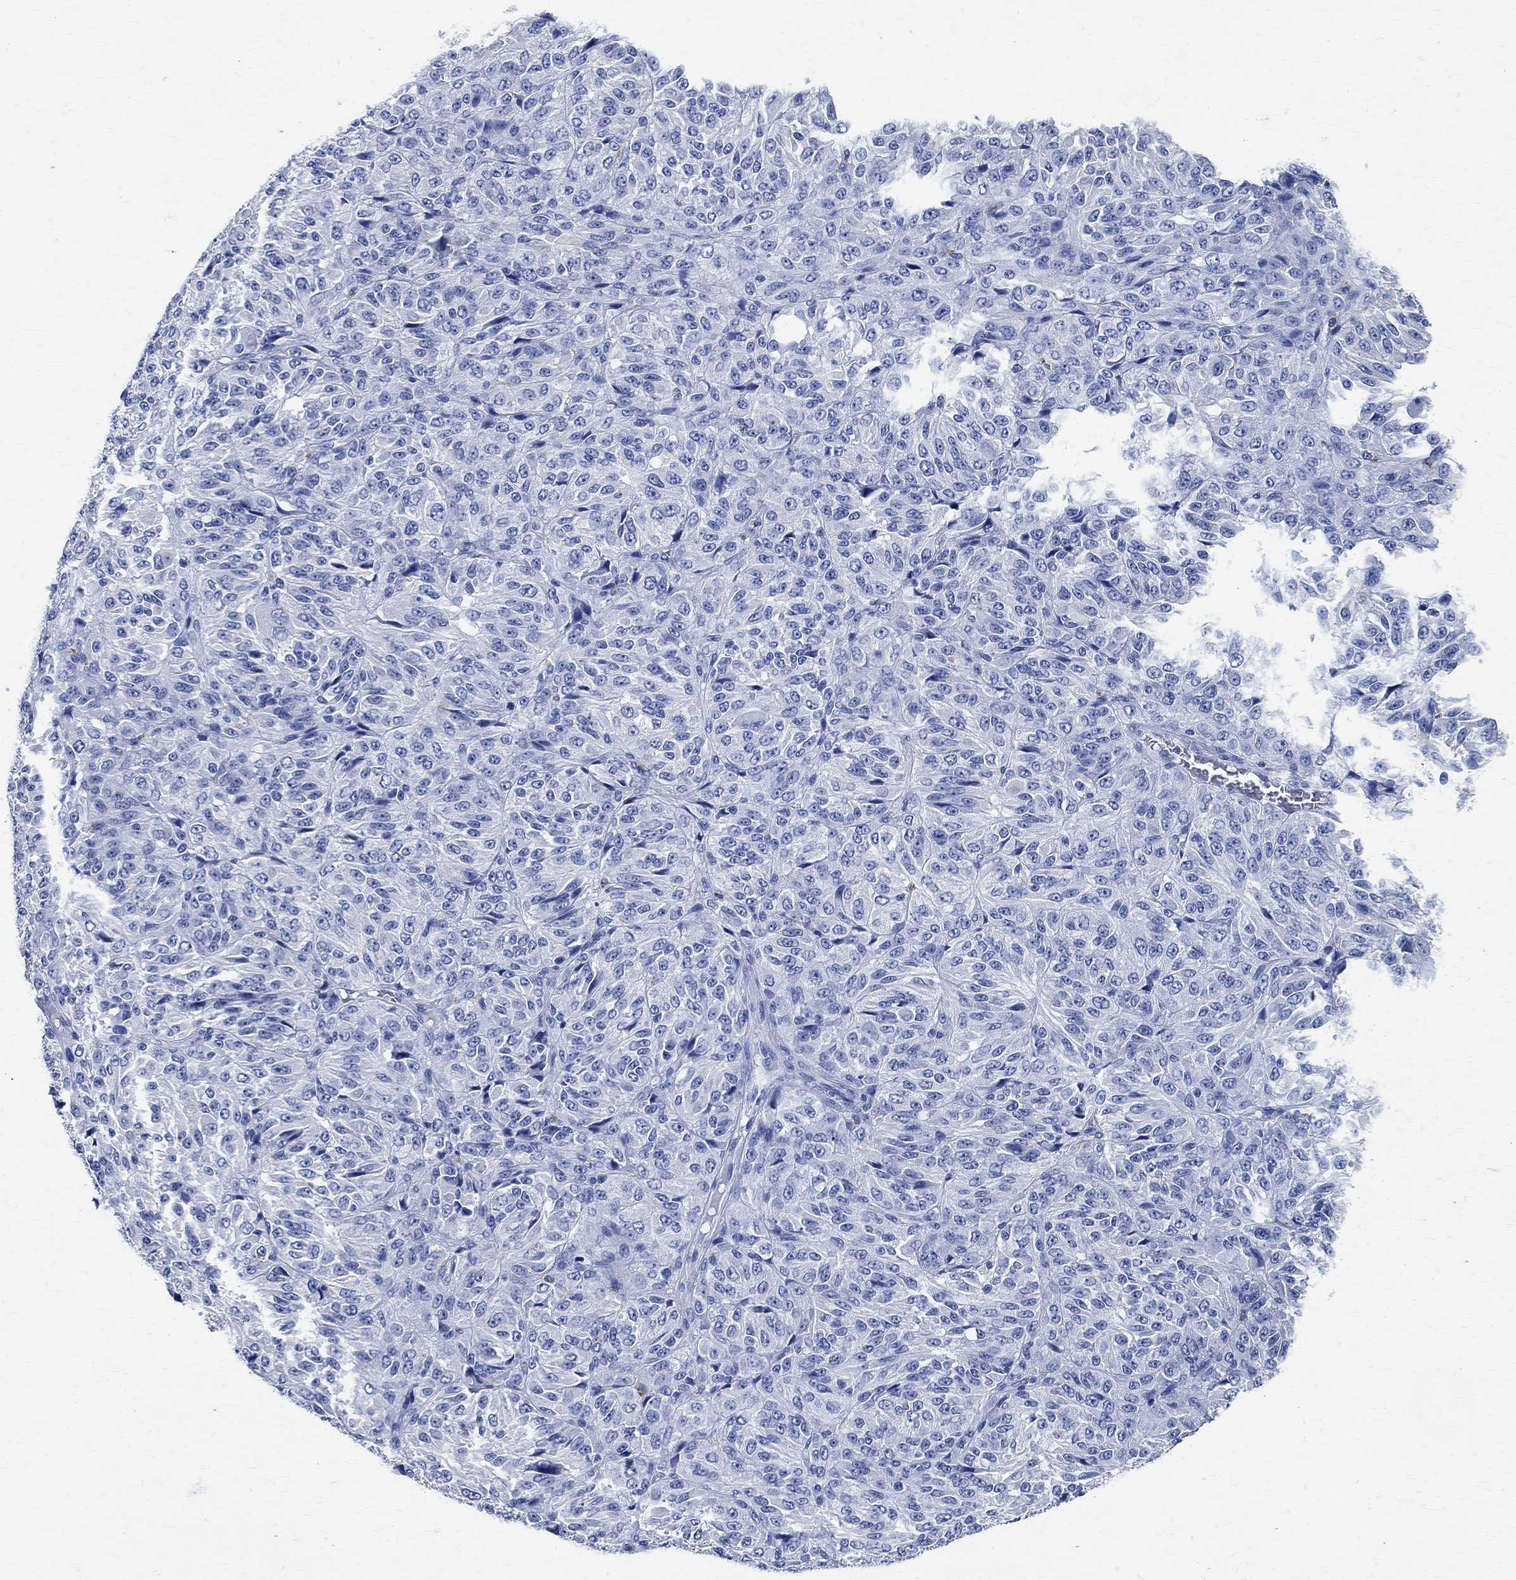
{"staining": {"intensity": "negative", "quantity": "none", "location": "none"}, "tissue": "melanoma", "cell_type": "Tumor cells", "image_type": "cancer", "snomed": [{"axis": "morphology", "description": "Malignant melanoma, Metastatic site"}, {"axis": "topography", "description": "Brain"}], "caption": "The photomicrograph exhibits no staining of tumor cells in melanoma. (Stains: DAB immunohistochemistry (IHC) with hematoxylin counter stain, Microscopy: brightfield microscopy at high magnification).", "gene": "TMEM221", "patient": {"sex": "female", "age": 56}}